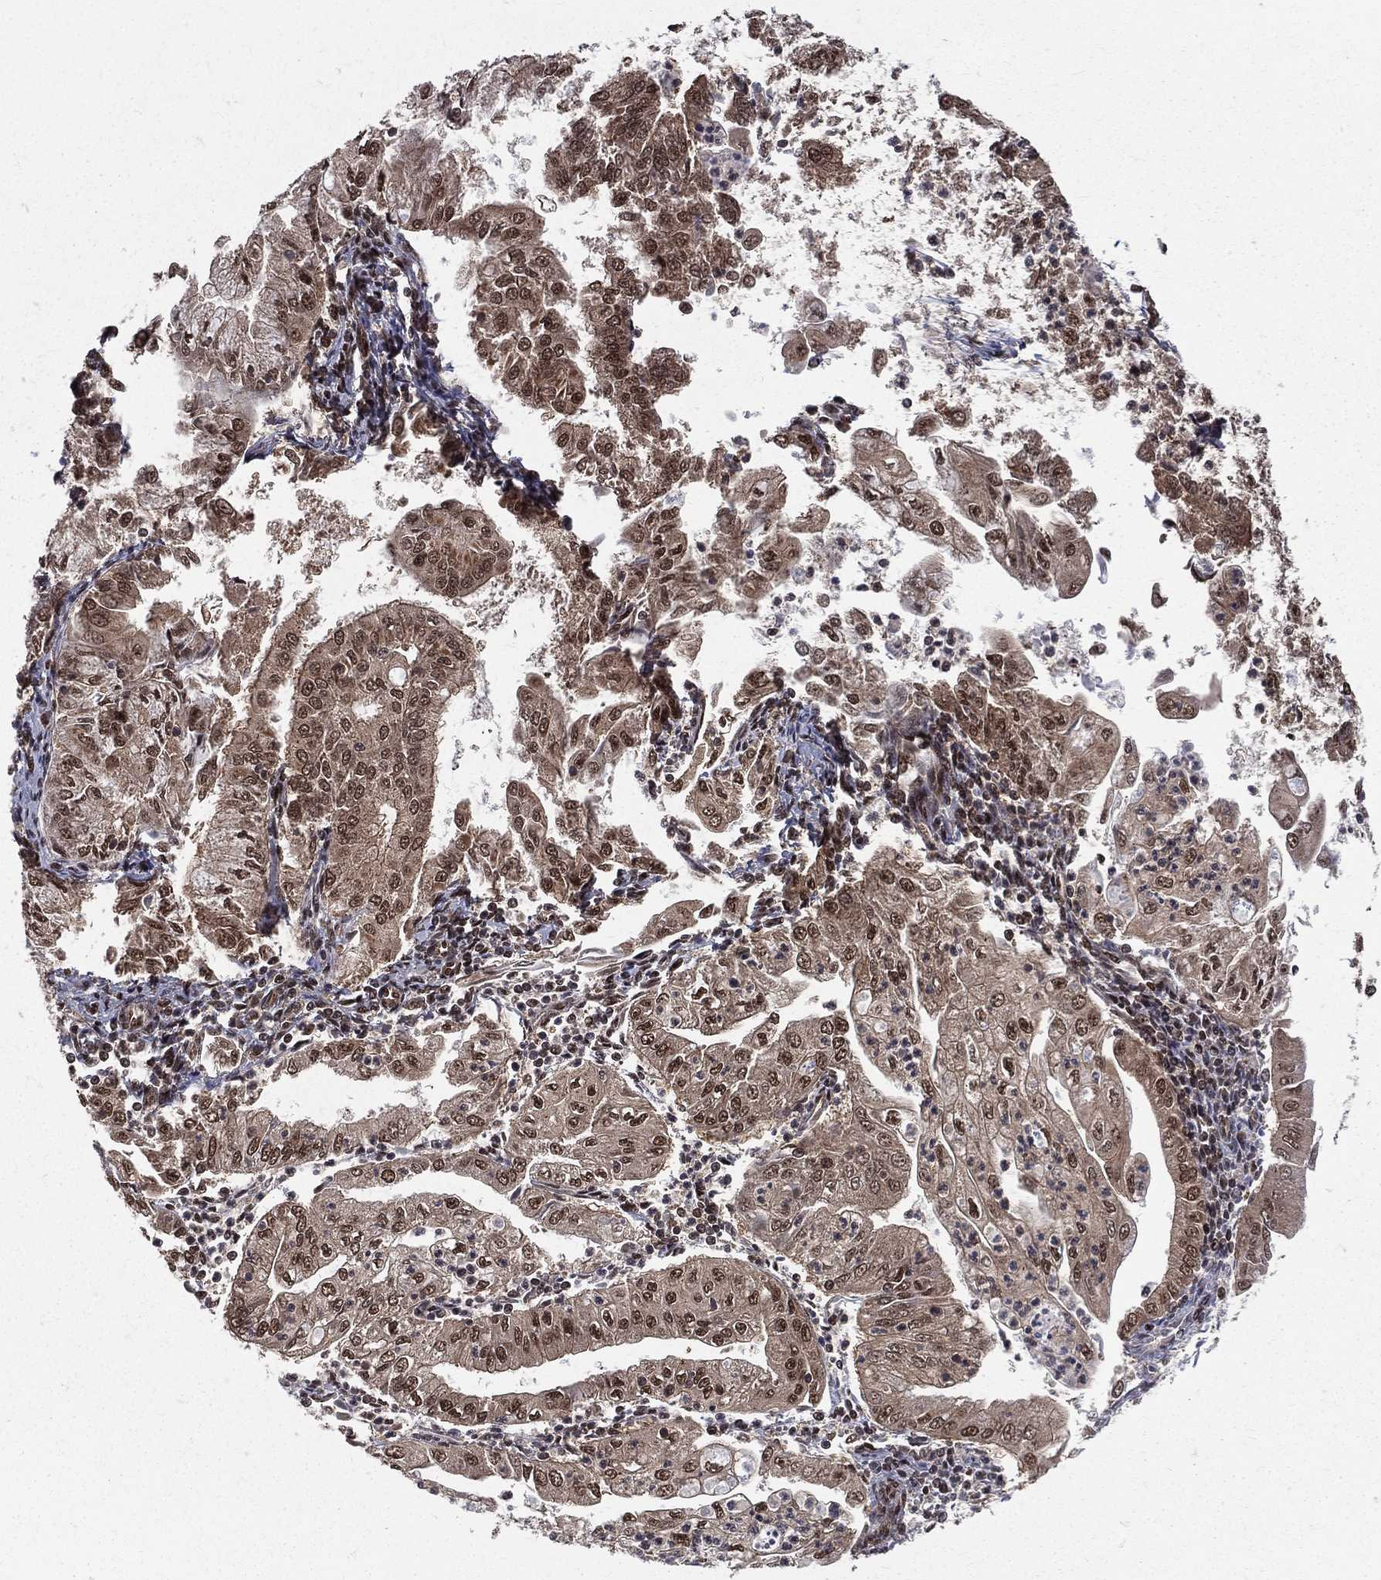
{"staining": {"intensity": "moderate", "quantity": "25%-75%", "location": "nuclear"}, "tissue": "endometrial cancer", "cell_type": "Tumor cells", "image_type": "cancer", "snomed": [{"axis": "morphology", "description": "Adenocarcinoma, NOS"}, {"axis": "topography", "description": "Endometrium"}], "caption": "High-magnification brightfield microscopy of endometrial adenocarcinoma stained with DAB (brown) and counterstained with hematoxylin (blue). tumor cells exhibit moderate nuclear positivity is present in about25%-75% of cells.", "gene": "COPS4", "patient": {"sex": "female", "age": 56}}